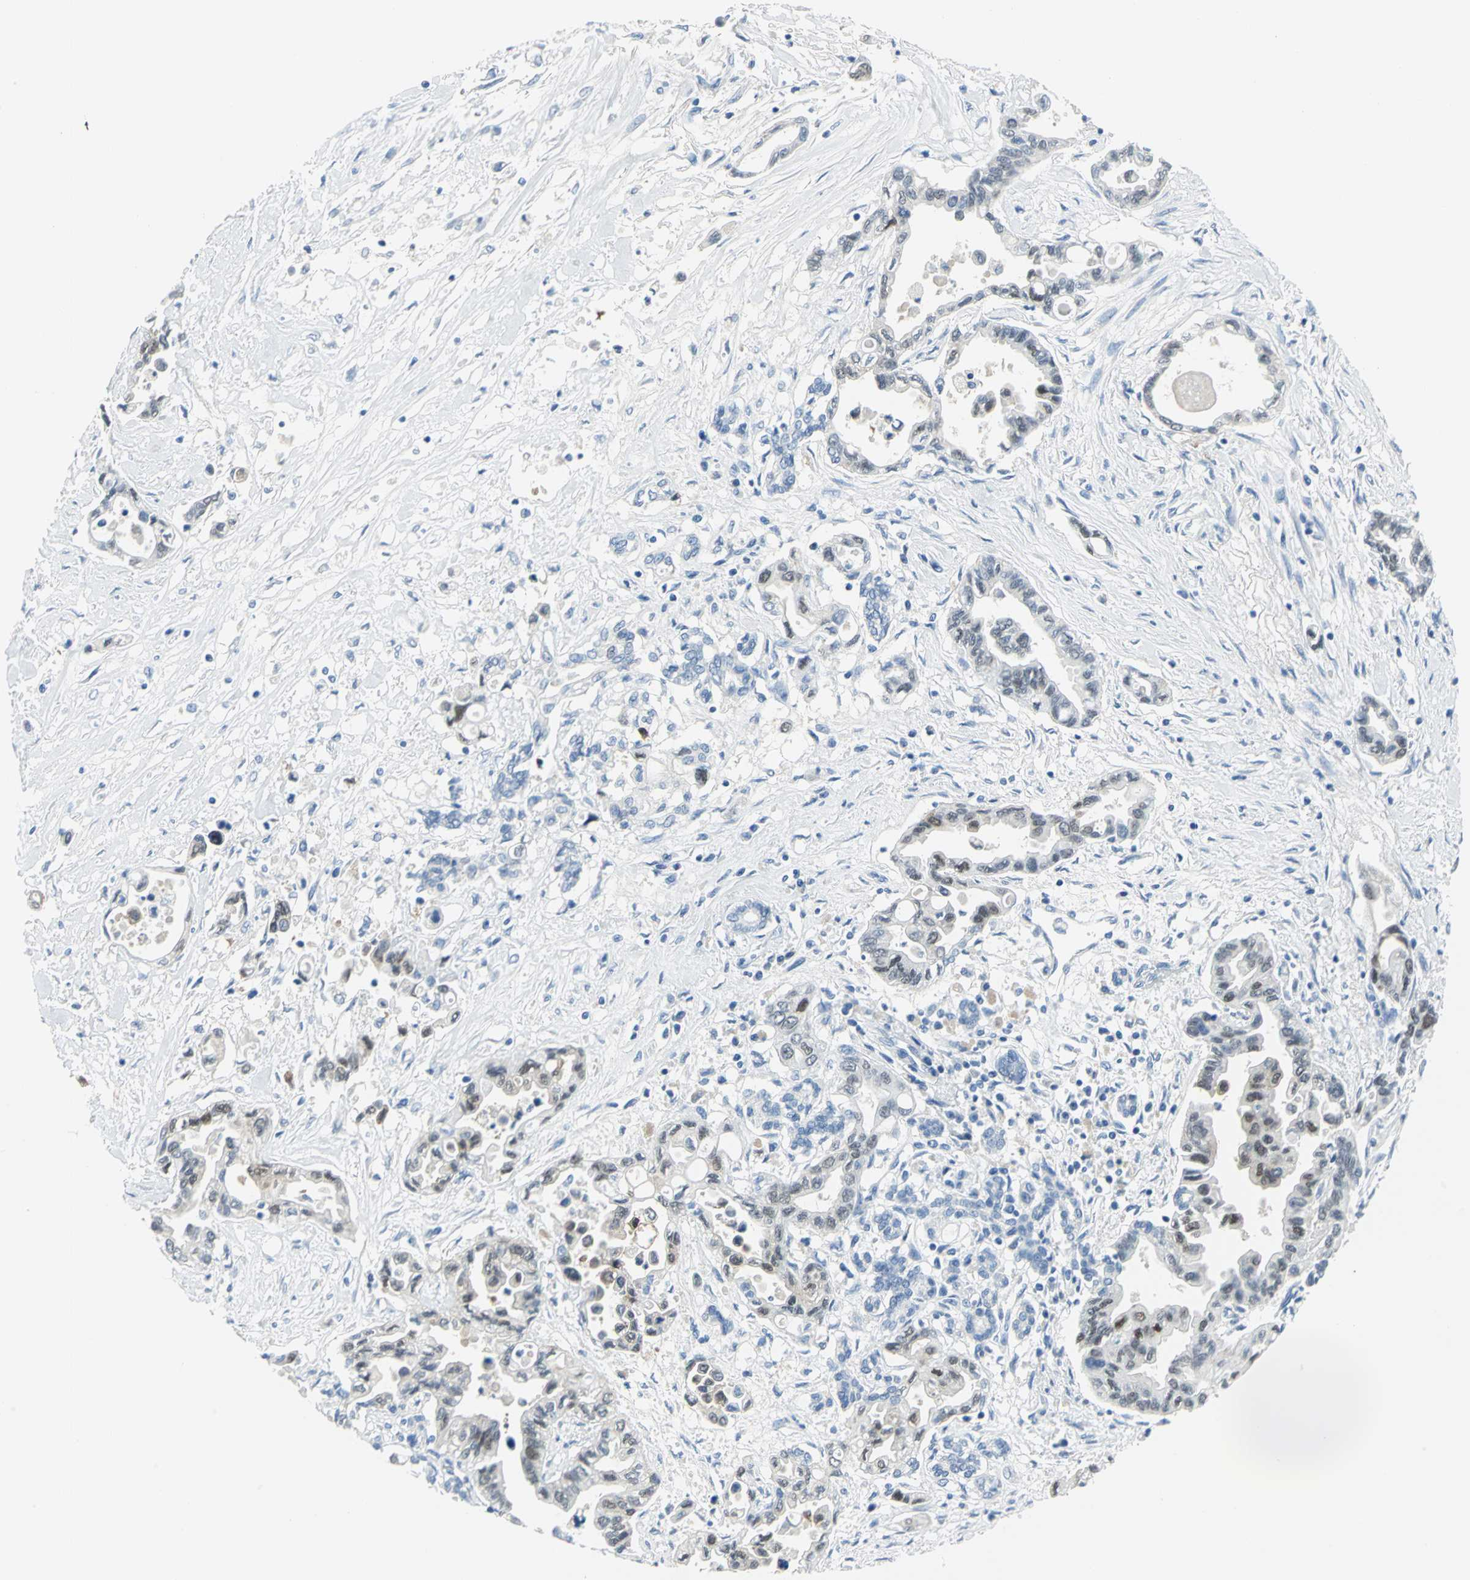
{"staining": {"intensity": "weak", "quantity": "<25%", "location": "cytoplasmic/membranous,nuclear"}, "tissue": "pancreatic cancer", "cell_type": "Tumor cells", "image_type": "cancer", "snomed": [{"axis": "morphology", "description": "Adenocarcinoma, NOS"}, {"axis": "topography", "description": "Pancreas"}], "caption": "A photomicrograph of human pancreatic cancer is negative for staining in tumor cells.", "gene": "SFN", "patient": {"sex": "female", "age": 57}}